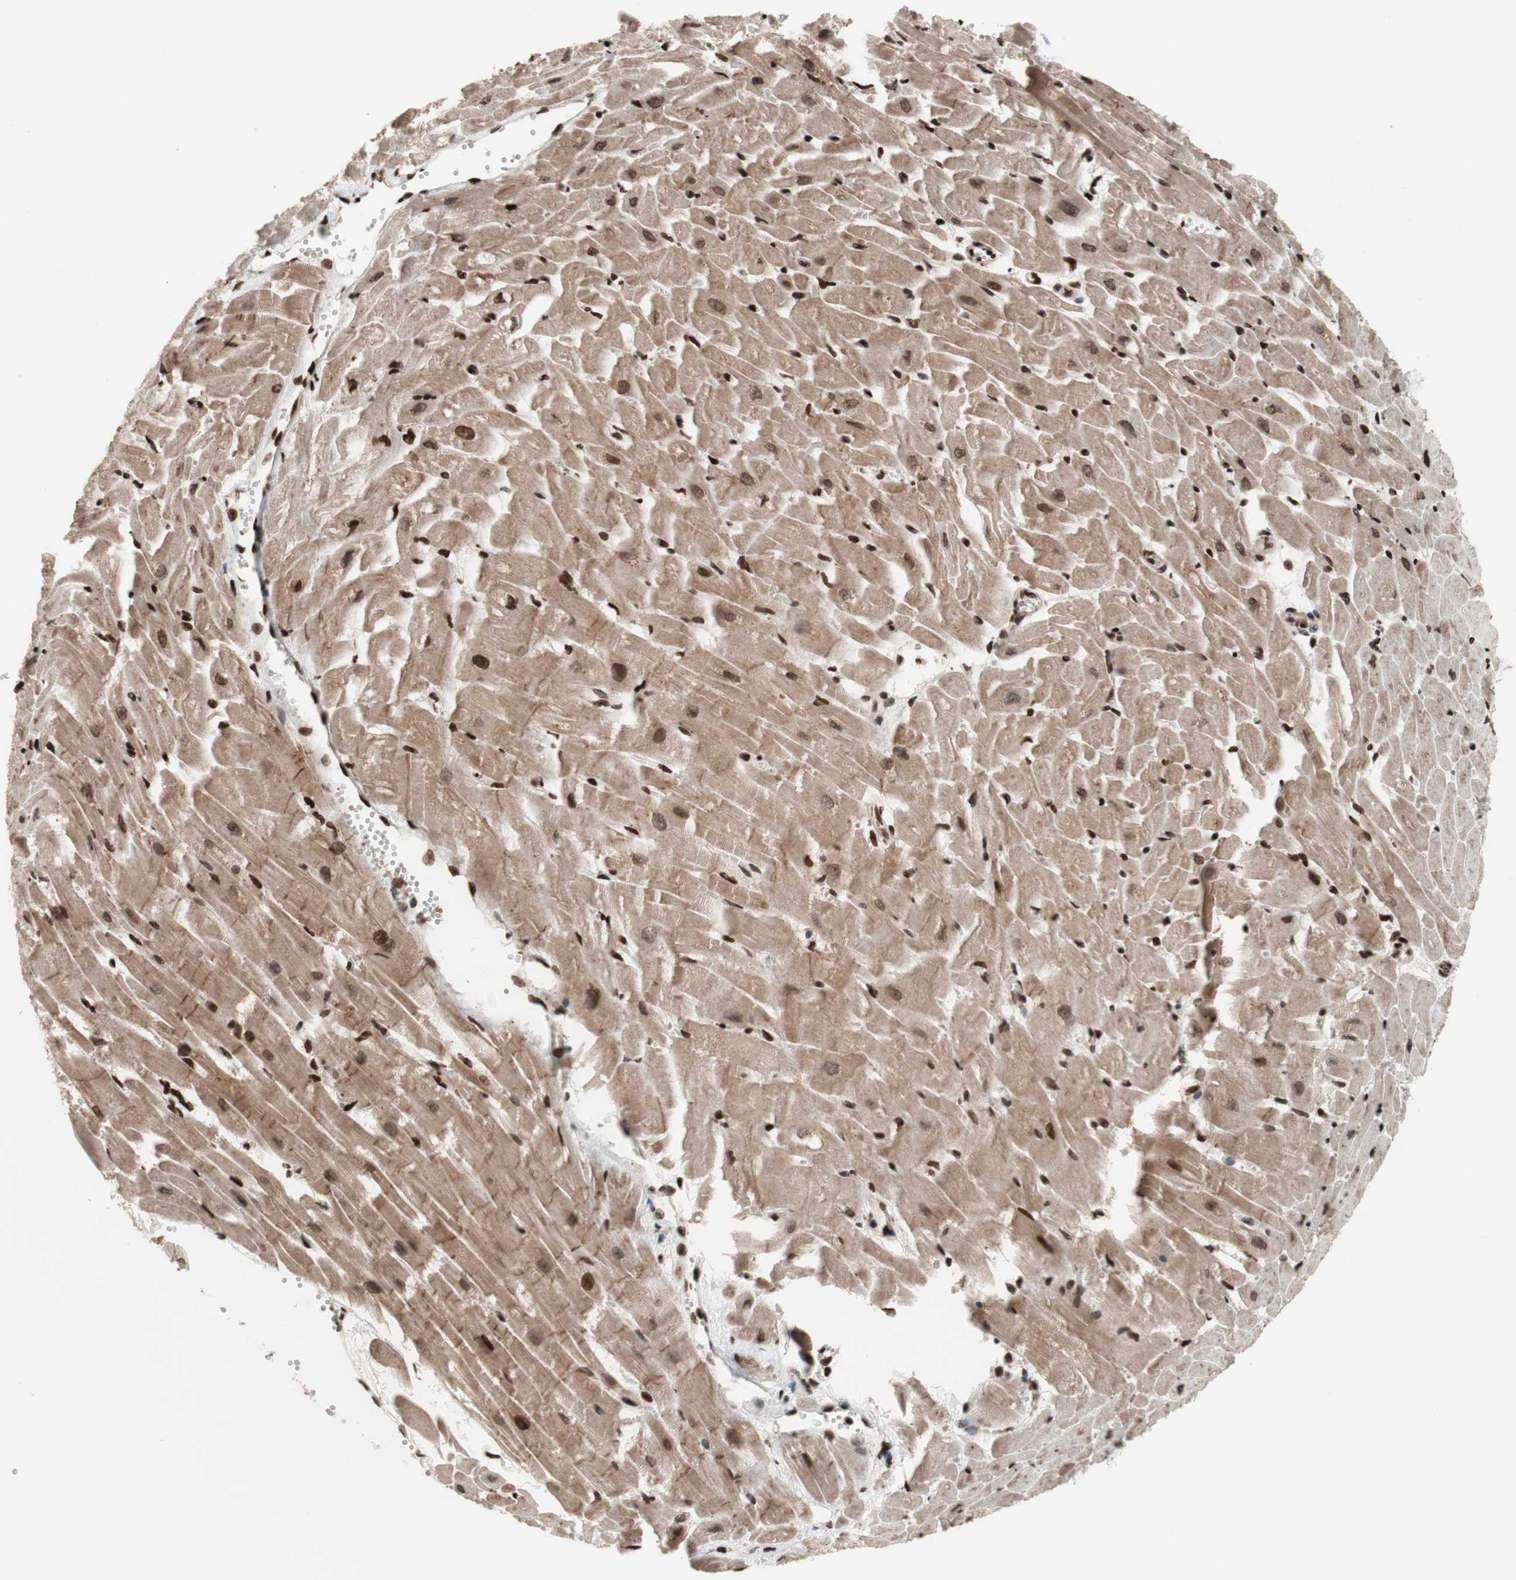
{"staining": {"intensity": "moderate", "quantity": ">75%", "location": "cytoplasmic/membranous,nuclear"}, "tissue": "heart muscle", "cell_type": "Cardiomyocytes", "image_type": "normal", "snomed": [{"axis": "morphology", "description": "Normal tissue, NOS"}, {"axis": "topography", "description": "Heart"}], "caption": "This image shows unremarkable heart muscle stained with immunohistochemistry (IHC) to label a protein in brown. The cytoplasmic/membranous,nuclear of cardiomyocytes show moderate positivity for the protein. Nuclei are counter-stained blue.", "gene": "POLA1", "patient": {"sex": "female", "age": 19}}